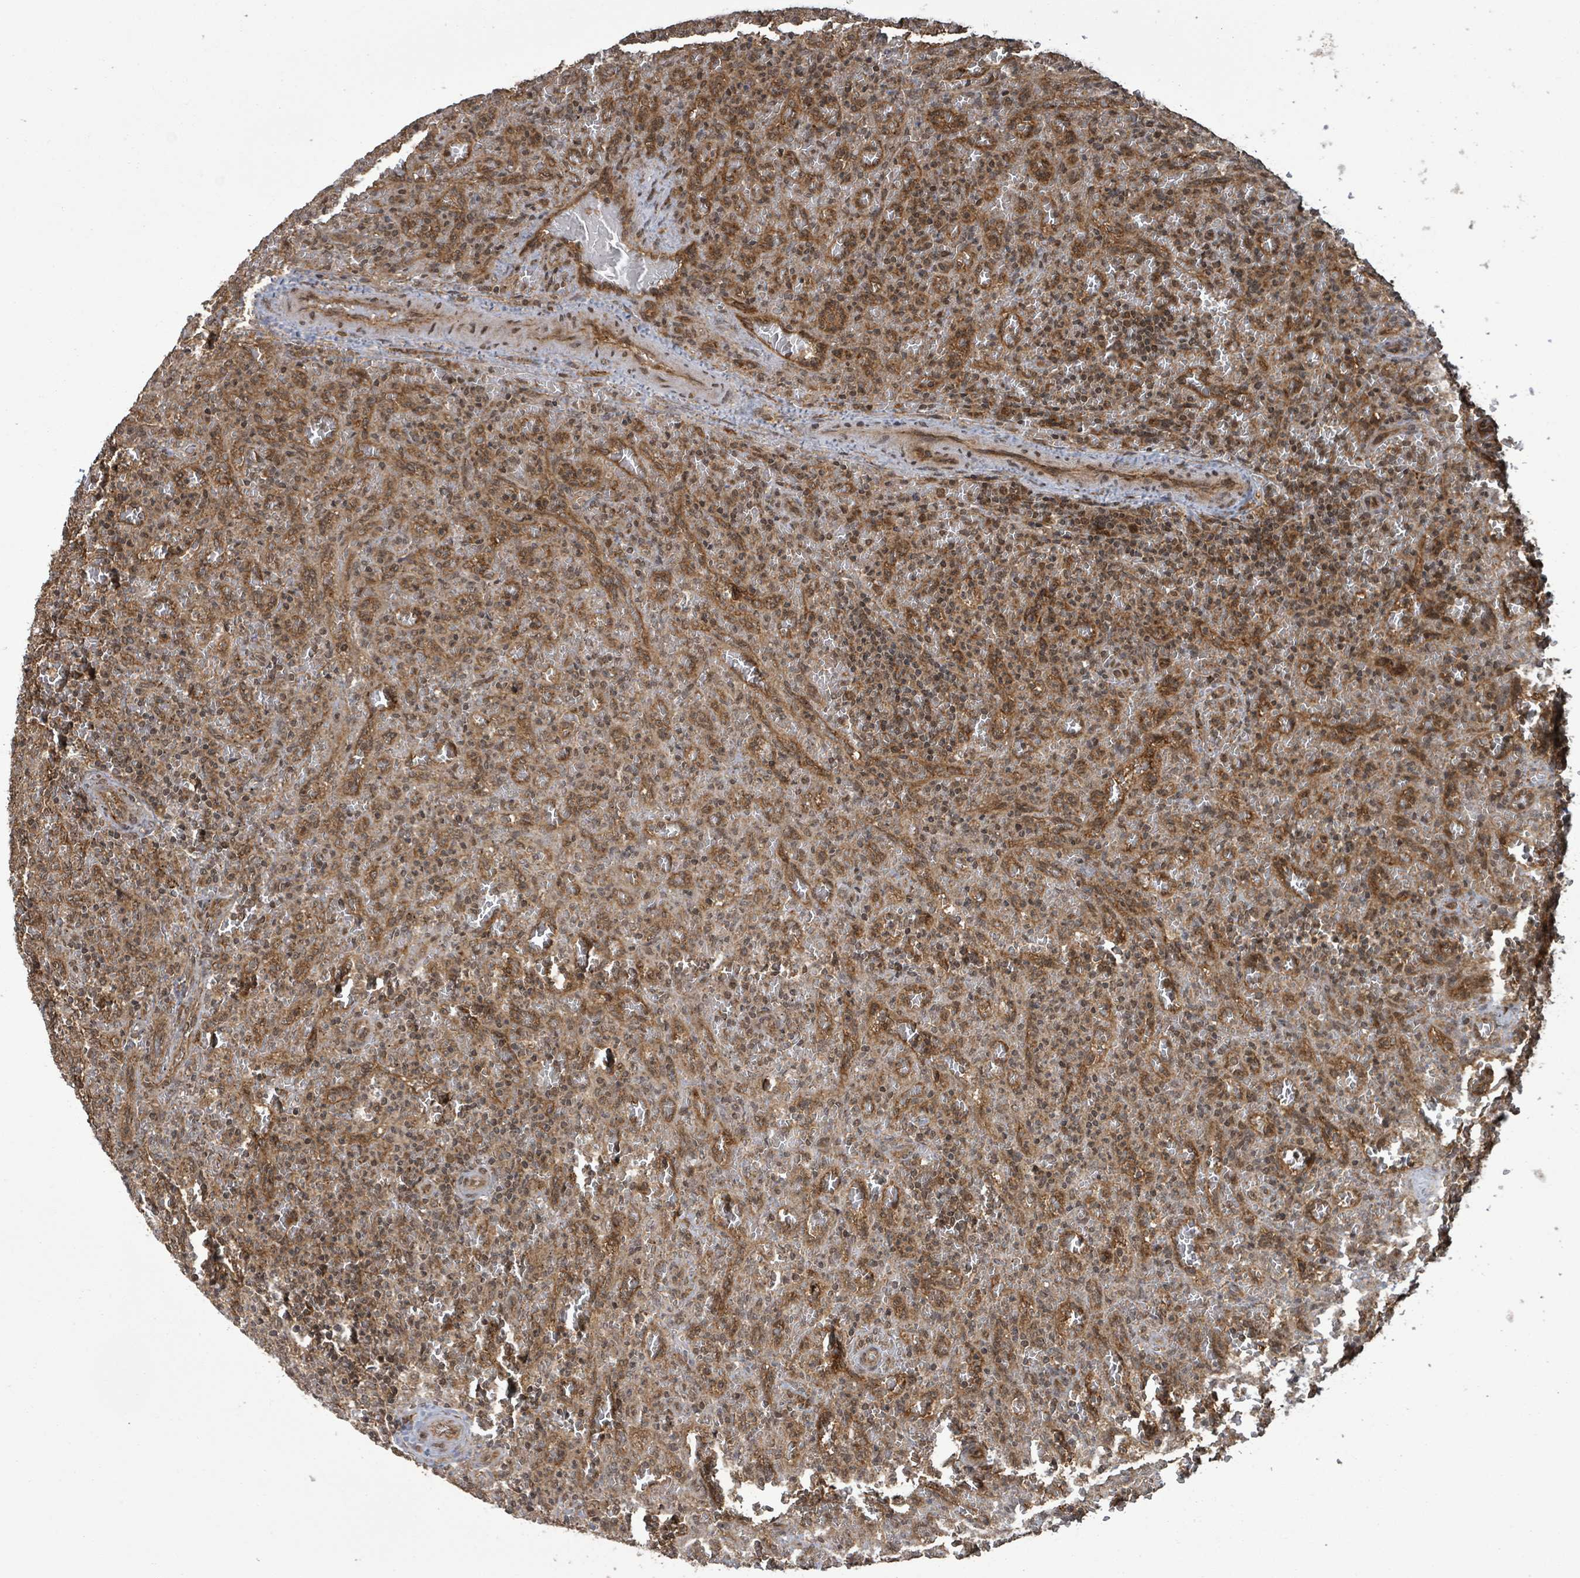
{"staining": {"intensity": "moderate", "quantity": "25%-75%", "location": "cytoplasmic/membranous,nuclear"}, "tissue": "lymphoma", "cell_type": "Tumor cells", "image_type": "cancer", "snomed": [{"axis": "morphology", "description": "Malignant lymphoma, non-Hodgkin's type, Low grade"}, {"axis": "topography", "description": "Spleen"}], "caption": "IHC micrograph of low-grade malignant lymphoma, non-Hodgkin's type stained for a protein (brown), which demonstrates medium levels of moderate cytoplasmic/membranous and nuclear positivity in about 25%-75% of tumor cells.", "gene": "KLC1", "patient": {"sex": "female", "age": 64}}